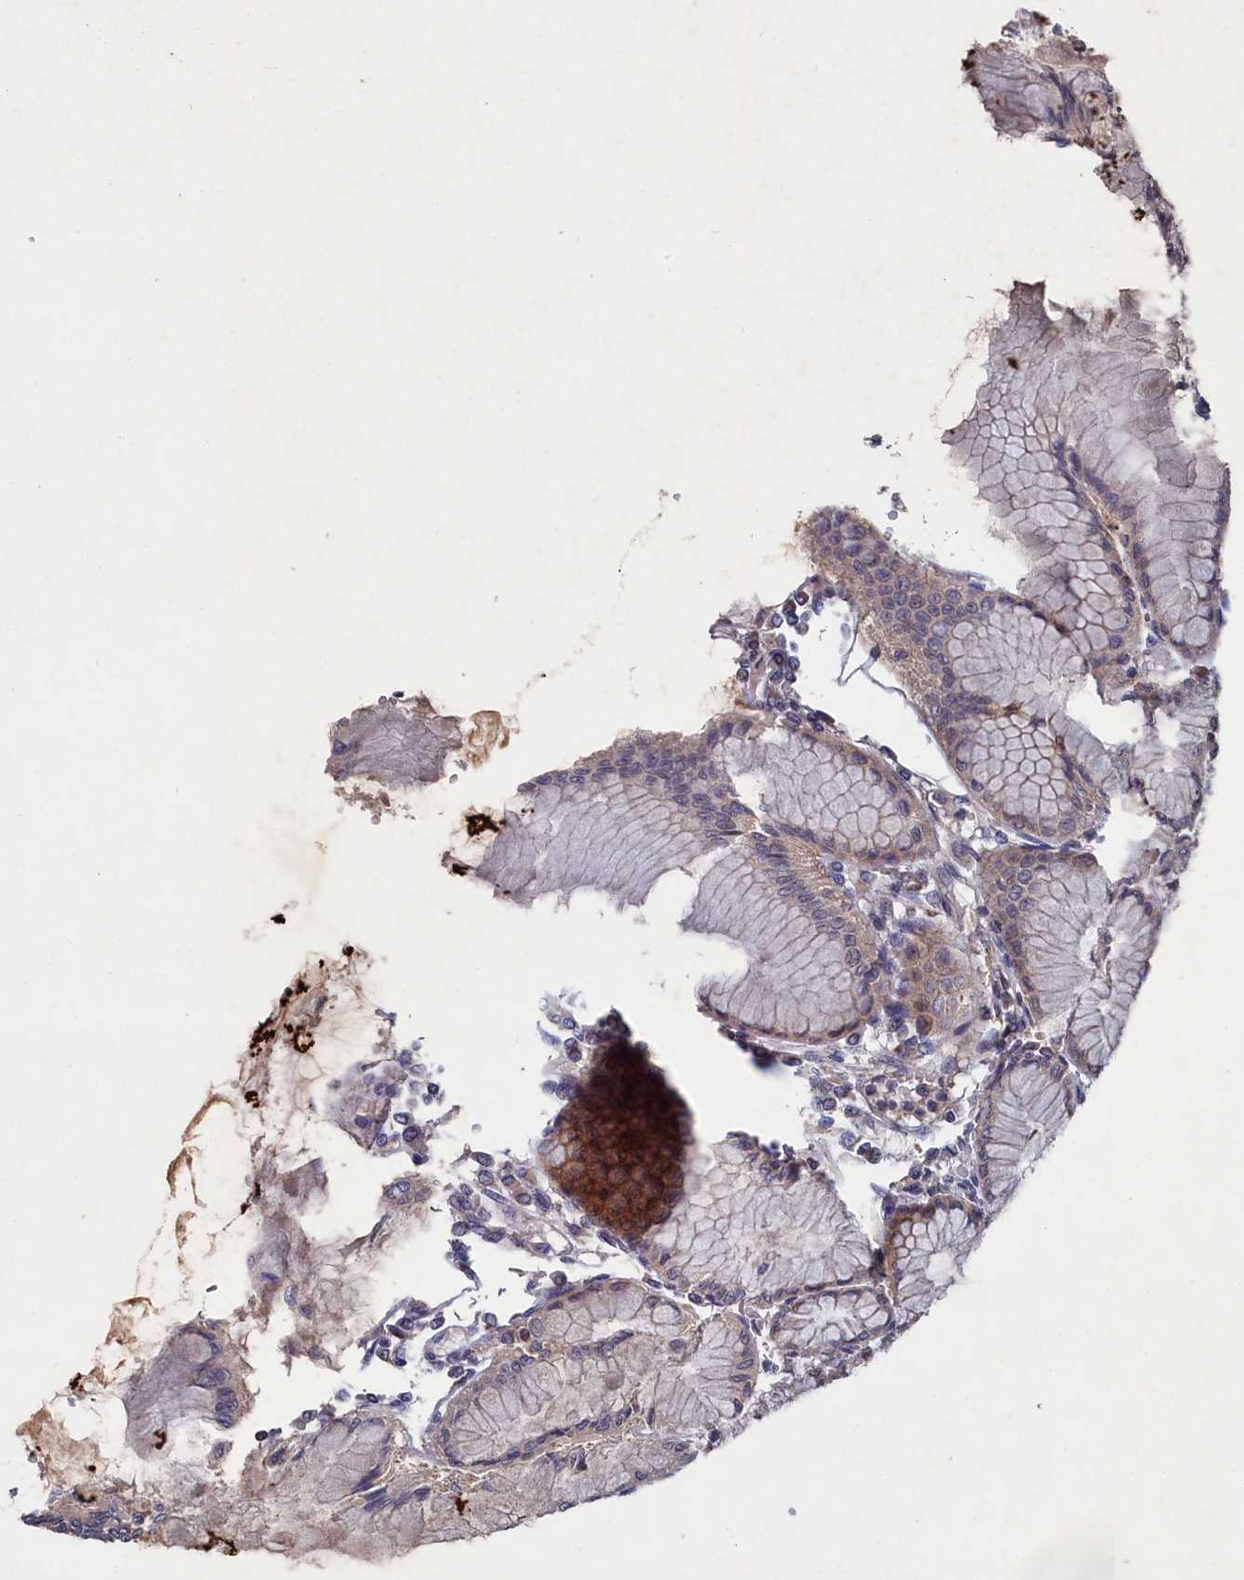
{"staining": {"intensity": "strong", "quantity": "25%-75%", "location": "cytoplasmic/membranous"}, "tissue": "stomach", "cell_type": "Glandular cells", "image_type": "normal", "snomed": [{"axis": "morphology", "description": "Normal tissue, NOS"}, {"axis": "topography", "description": "Stomach"}], "caption": "Glandular cells show high levels of strong cytoplasmic/membranous positivity in approximately 25%-75% of cells in normal stomach.", "gene": "SUPV3L1", "patient": {"sex": "female", "age": 57}}